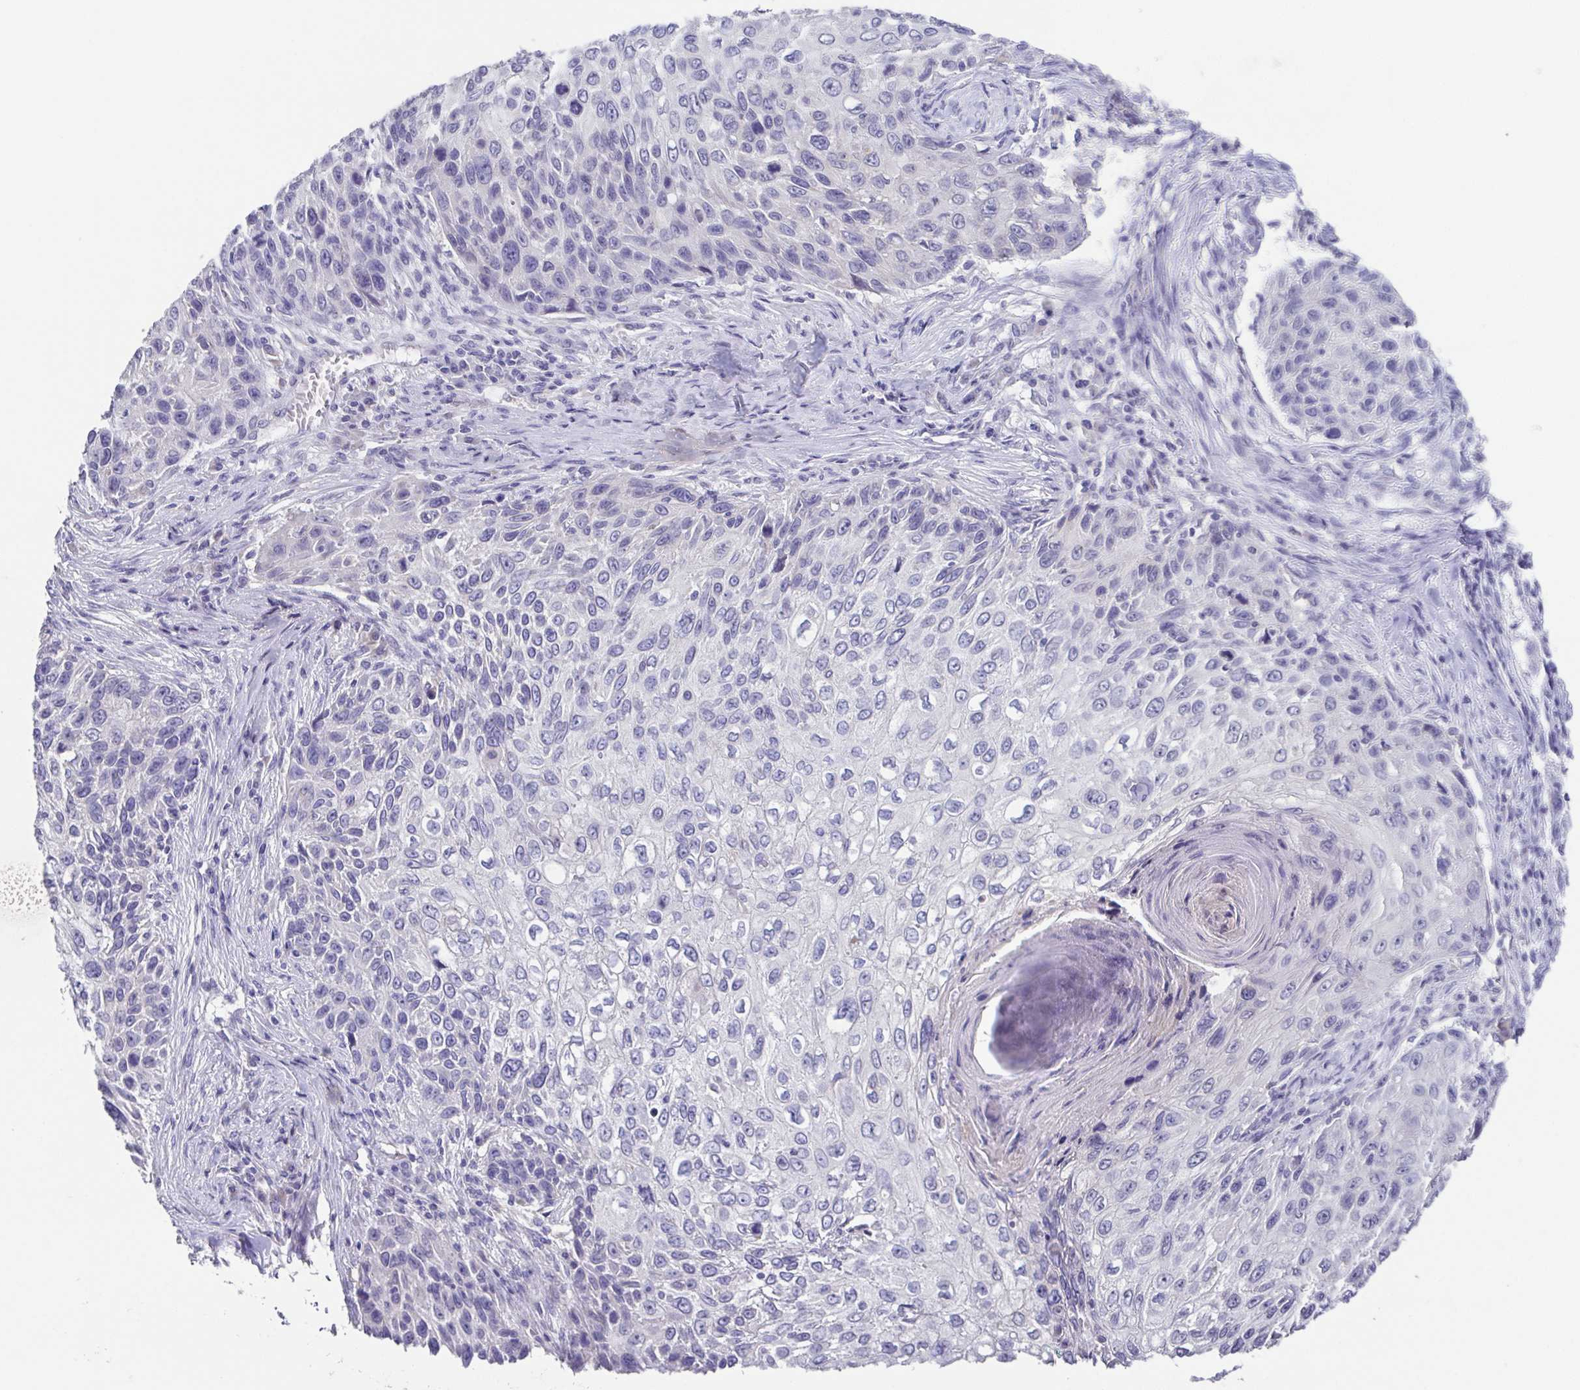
{"staining": {"intensity": "negative", "quantity": "none", "location": "none"}, "tissue": "skin cancer", "cell_type": "Tumor cells", "image_type": "cancer", "snomed": [{"axis": "morphology", "description": "Squamous cell carcinoma, NOS"}, {"axis": "topography", "description": "Skin"}], "caption": "DAB (3,3'-diaminobenzidine) immunohistochemical staining of squamous cell carcinoma (skin) demonstrates no significant expression in tumor cells.", "gene": "RDH11", "patient": {"sex": "male", "age": 92}}